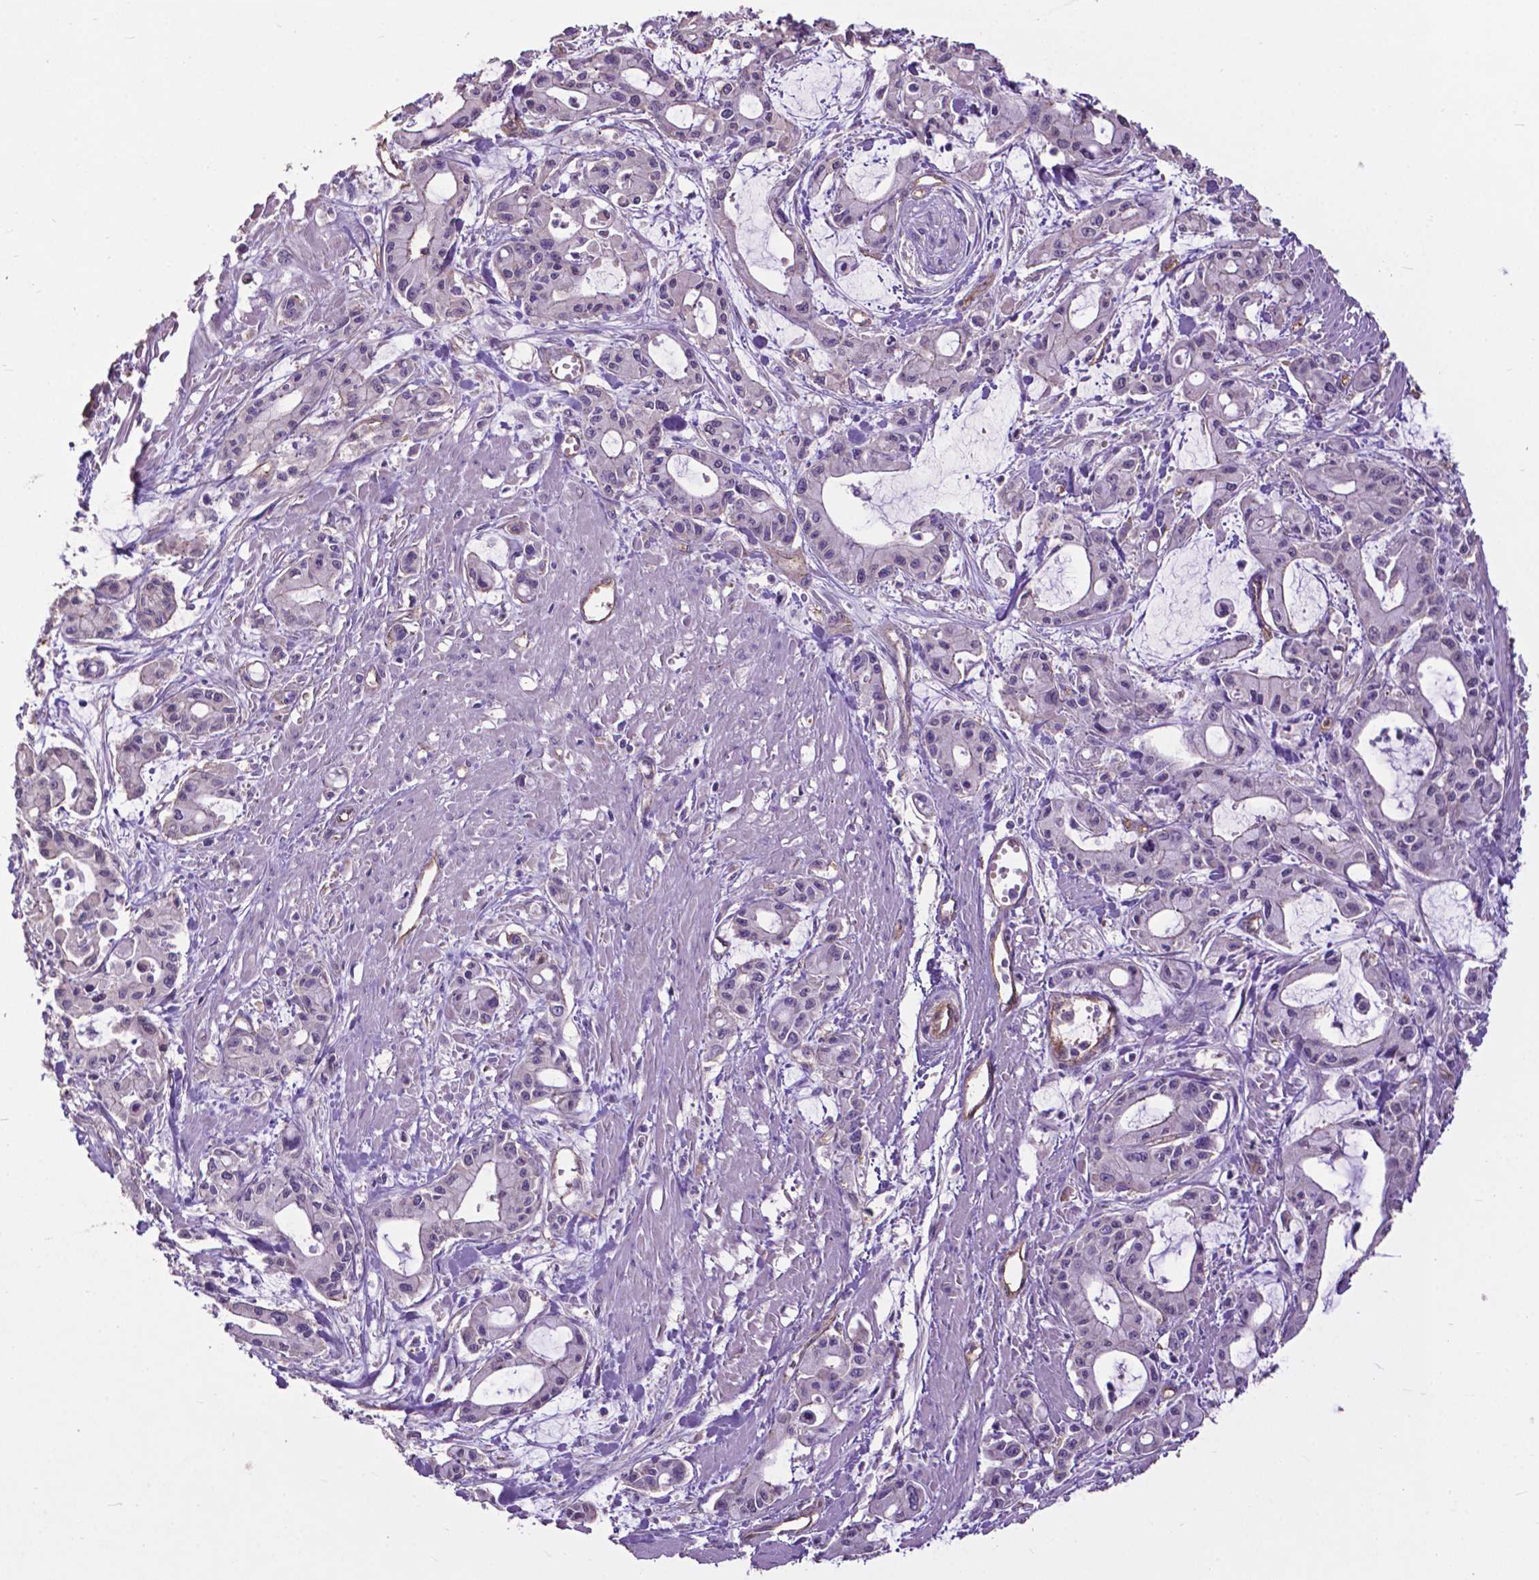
{"staining": {"intensity": "negative", "quantity": "none", "location": "none"}, "tissue": "pancreatic cancer", "cell_type": "Tumor cells", "image_type": "cancer", "snomed": [{"axis": "morphology", "description": "Adenocarcinoma, NOS"}, {"axis": "topography", "description": "Pancreas"}], "caption": "Immunohistochemistry (IHC) of adenocarcinoma (pancreatic) reveals no positivity in tumor cells. (DAB IHC, high magnification).", "gene": "PDLIM1", "patient": {"sex": "male", "age": 48}}